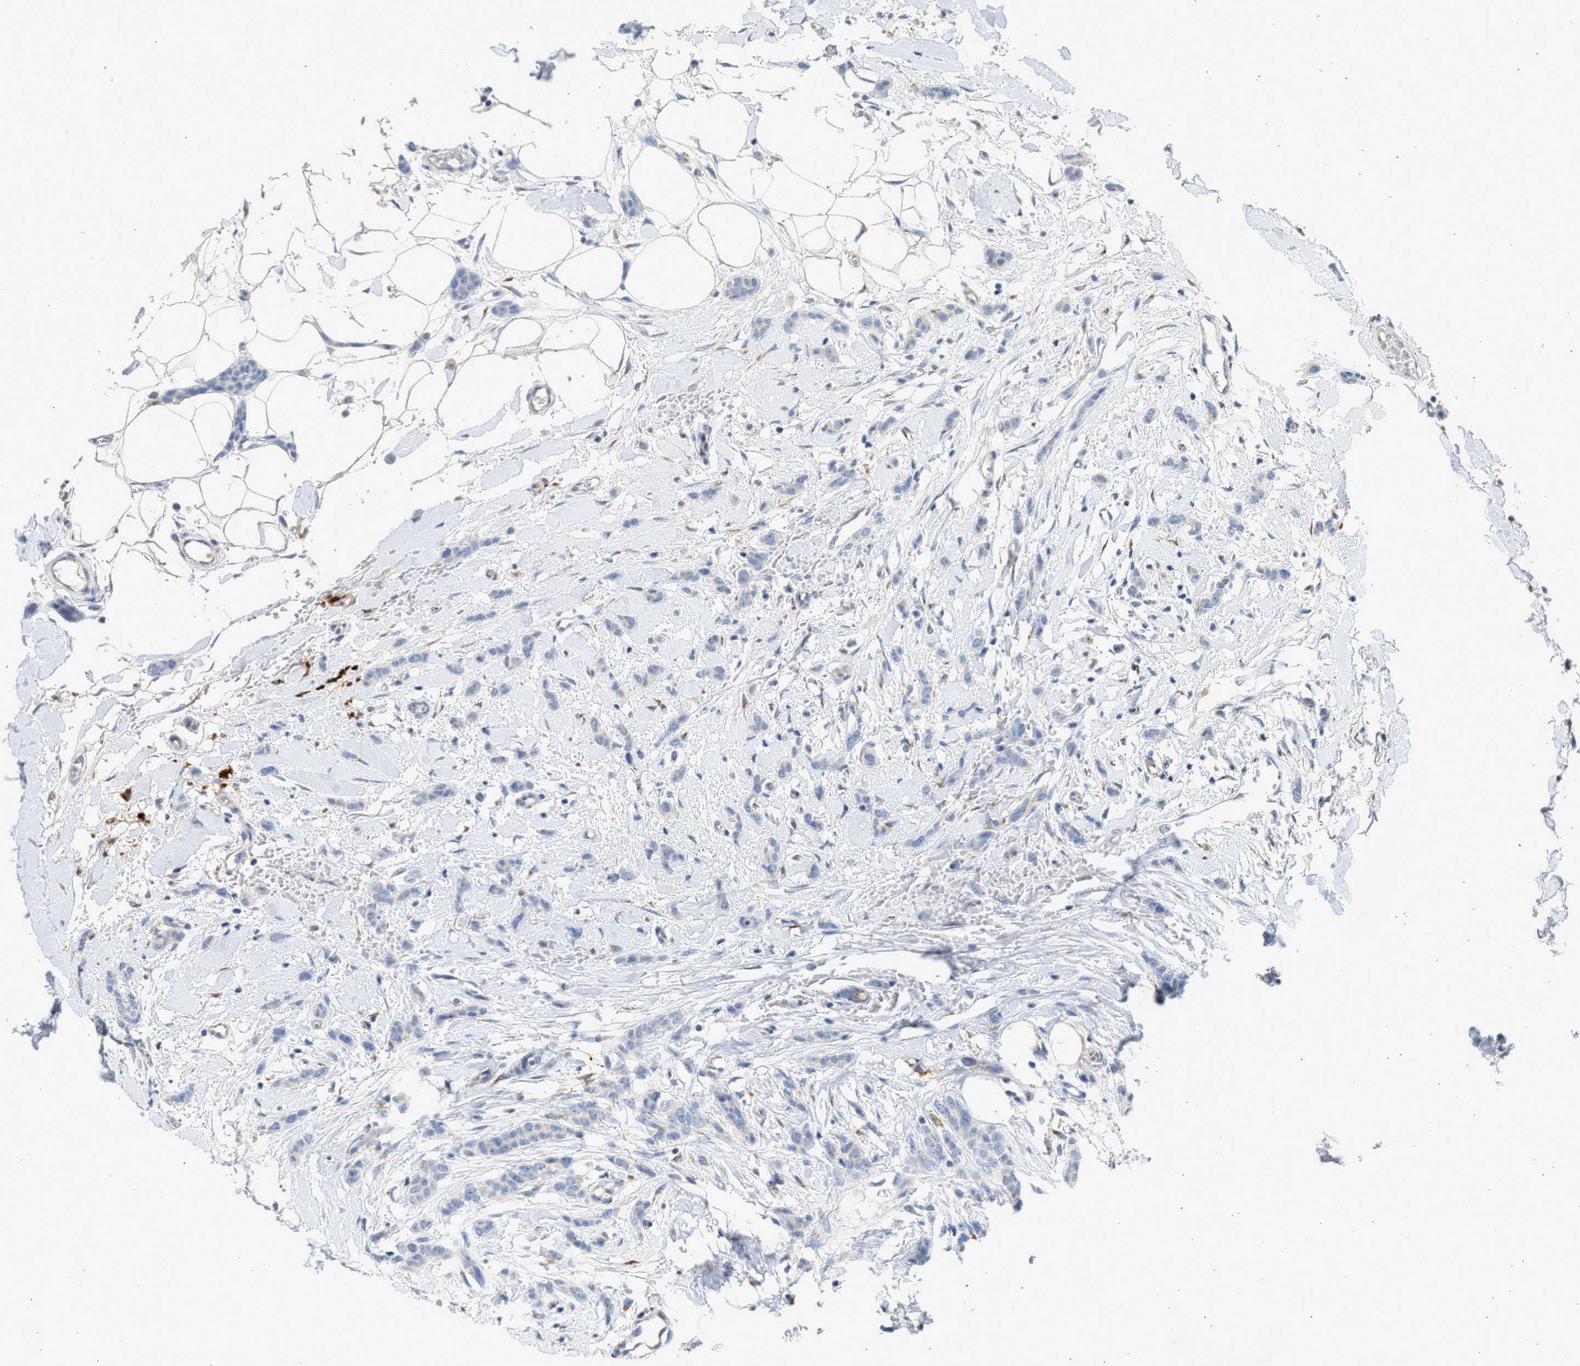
{"staining": {"intensity": "negative", "quantity": "none", "location": "none"}, "tissue": "breast cancer", "cell_type": "Tumor cells", "image_type": "cancer", "snomed": [{"axis": "morphology", "description": "Lobular carcinoma"}, {"axis": "topography", "description": "Skin"}, {"axis": "topography", "description": "Breast"}], "caption": "This micrograph is of lobular carcinoma (breast) stained with immunohistochemistry (IHC) to label a protein in brown with the nuclei are counter-stained blue. There is no staining in tumor cells.", "gene": "IPO8", "patient": {"sex": "female", "age": 46}}